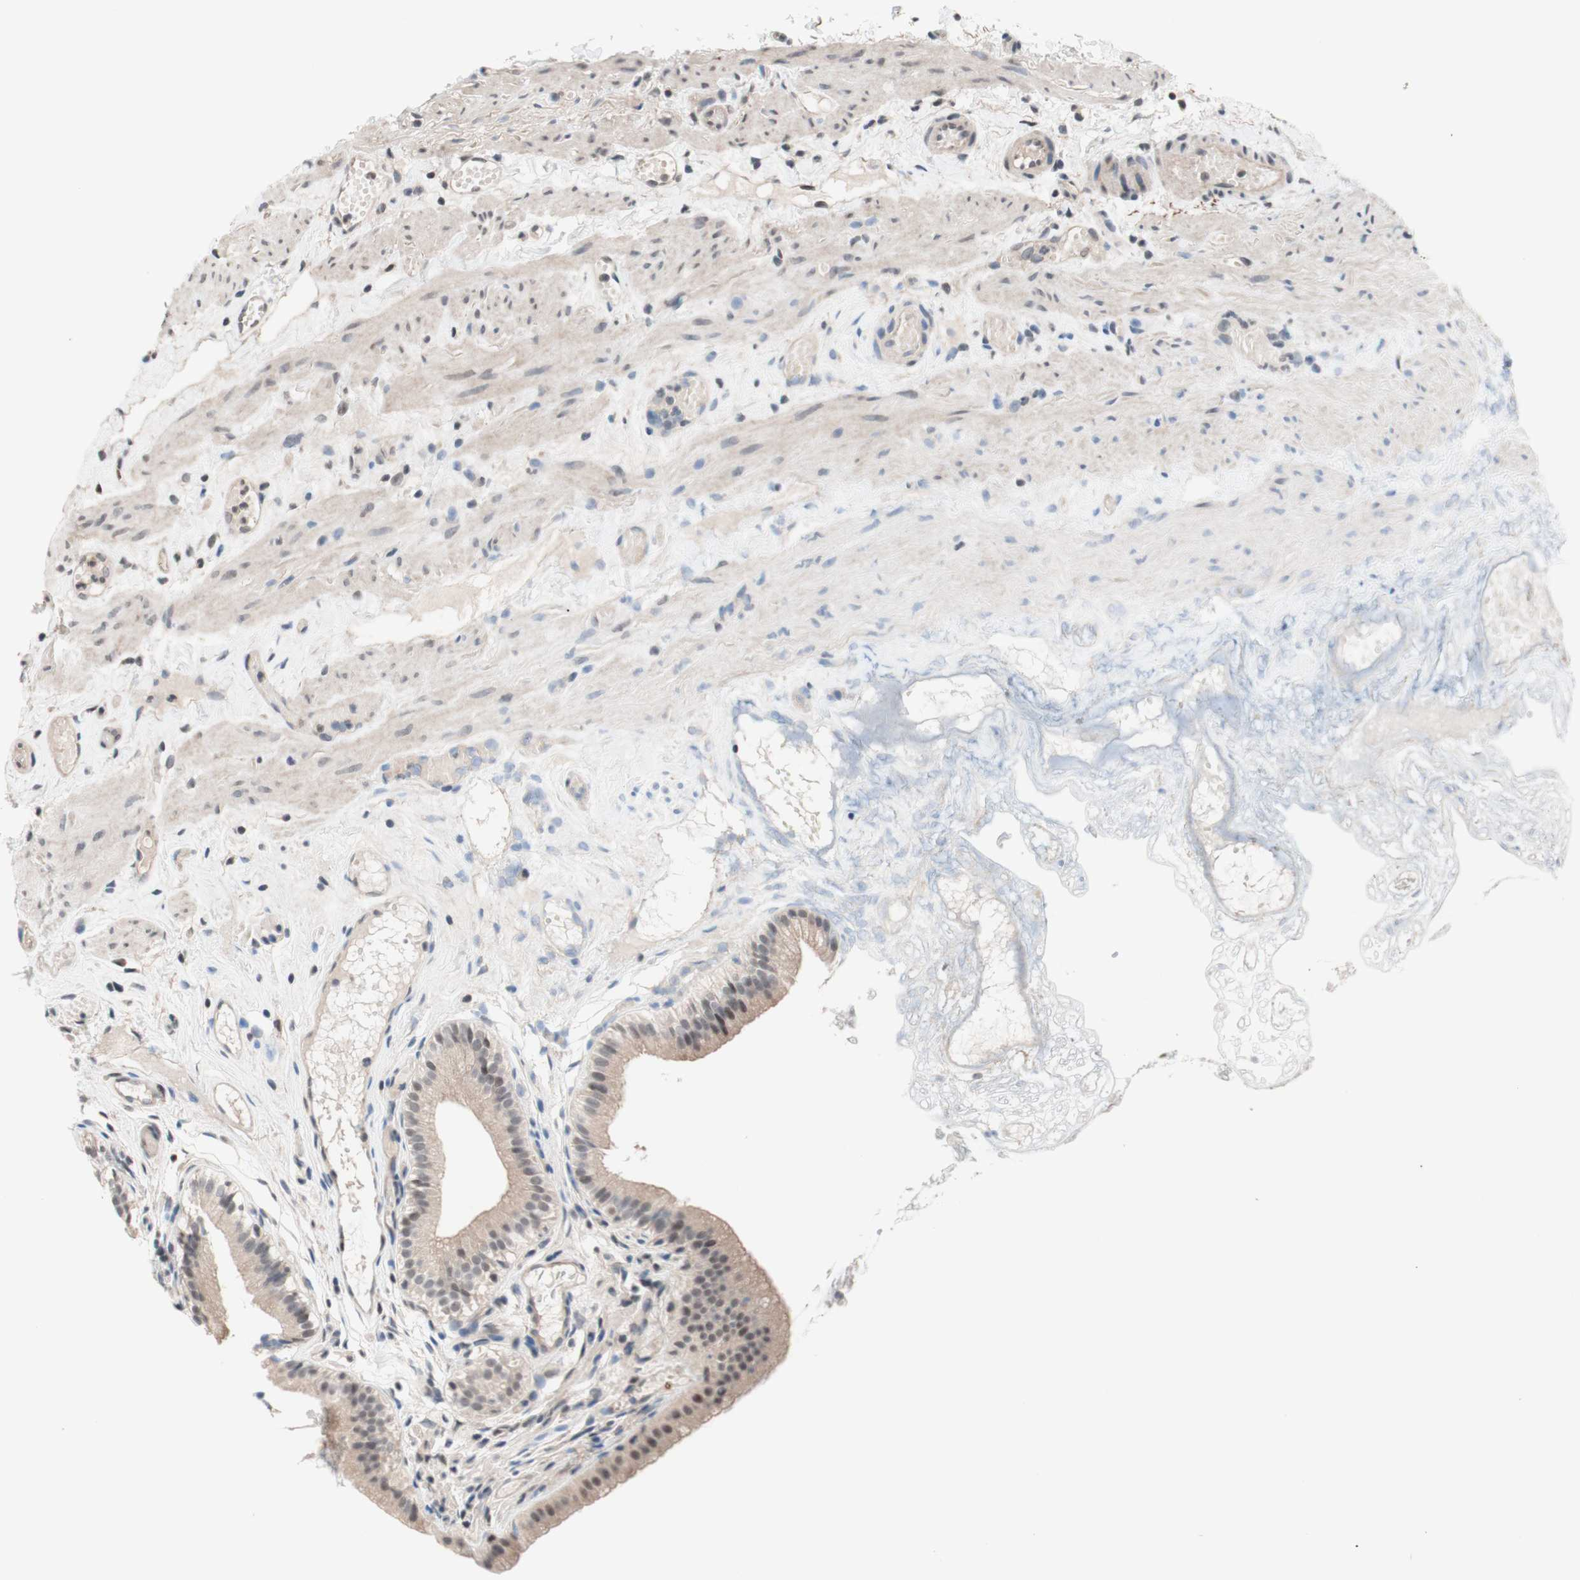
{"staining": {"intensity": "moderate", "quantity": "25%-75%", "location": "cytoplasmic/membranous,nuclear"}, "tissue": "gallbladder", "cell_type": "Glandular cells", "image_type": "normal", "snomed": [{"axis": "morphology", "description": "Normal tissue, NOS"}, {"axis": "topography", "description": "Gallbladder"}], "caption": "This histopathology image demonstrates benign gallbladder stained with IHC to label a protein in brown. The cytoplasmic/membranous,nuclear of glandular cells show moderate positivity for the protein. Nuclei are counter-stained blue.", "gene": "CD55", "patient": {"sex": "female", "age": 26}}